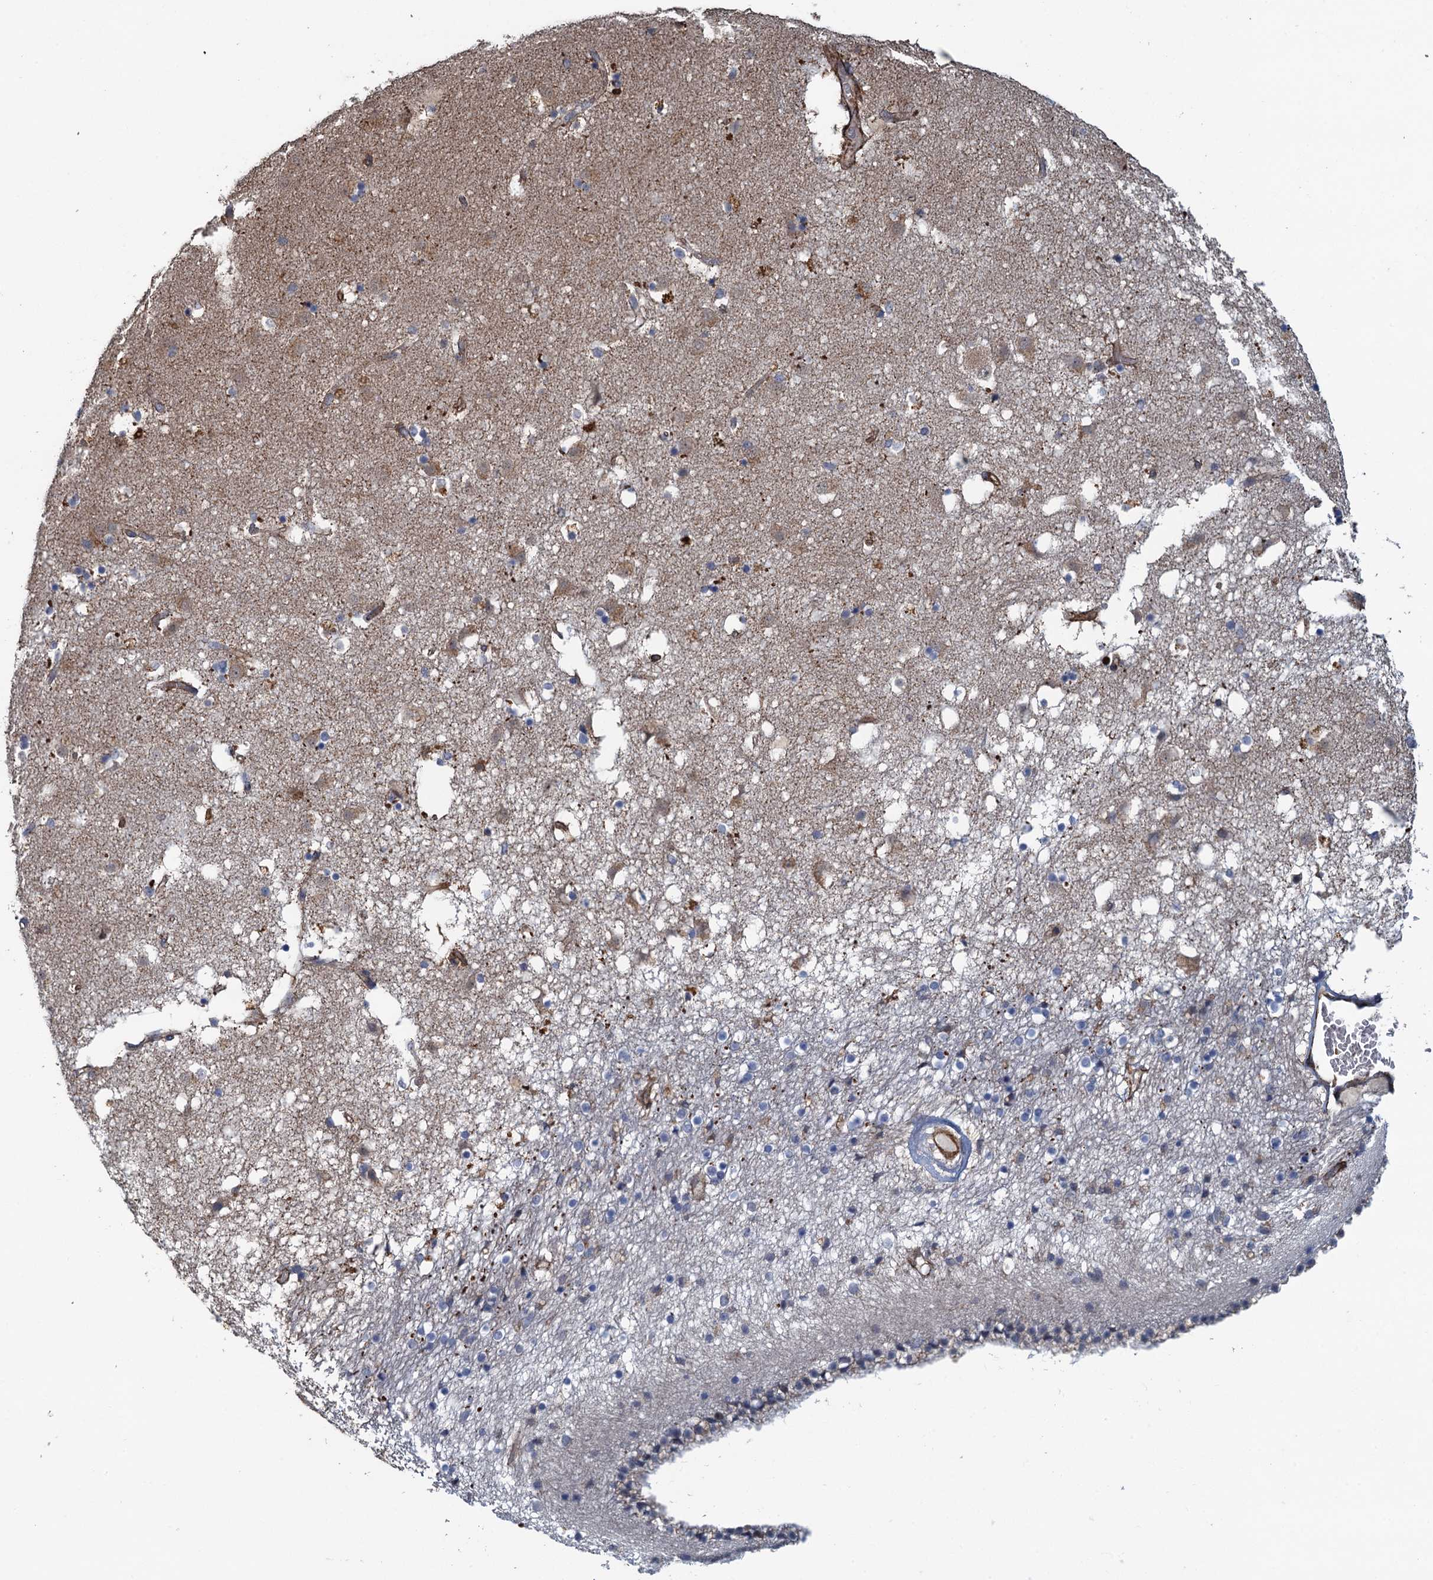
{"staining": {"intensity": "negative", "quantity": "none", "location": "none"}, "tissue": "caudate", "cell_type": "Glial cells", "image_type": "normal", "snomed": [{"axis": "morphology", "description": "Normal tissue, NOS"}, {"axis": "topography", "description": "Lateral ventricle wall"}], "caption": "An immunohistochemistry (IHC) photomicrograph of unremarkable caudate is shown. There is no staining in glial cells of caudate. Nuclei are stained in blue.", "gene": "RSAD2", "patient": {"sex": "male", "age": 70}}